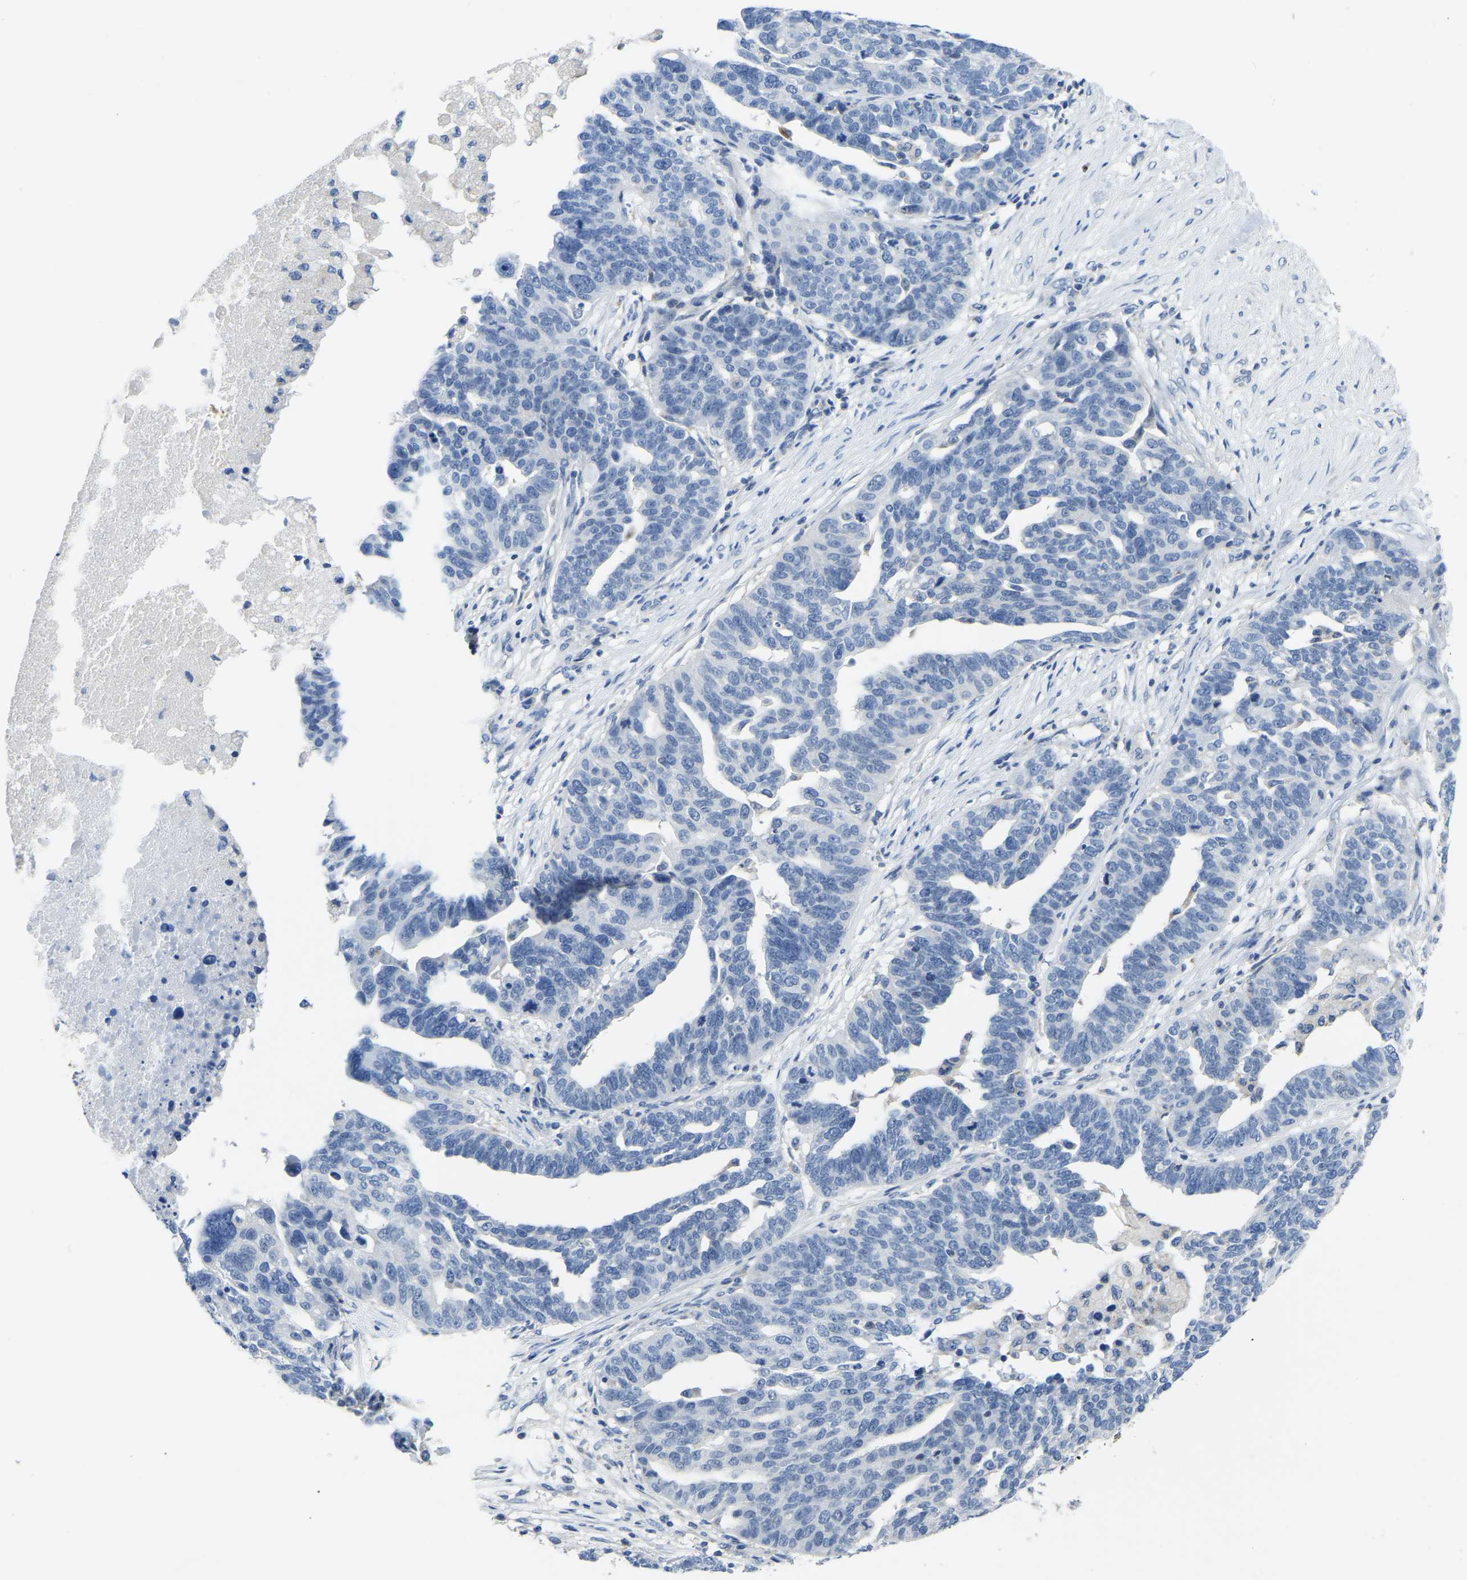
{"staining": {"intensity": "negative", "quantity": "none", "location": "none"}, "tissue": "ovarian cancer", "cell_type": "Tumor cells", "image_type": "cancer", "snomed": [{"axis": "morphology", "description": "Cystadenocarcinoma, serous, NOS"}, {"axis": "topography", "description": "Ovary"}], "caption": "The immunohistochemistry histopathology image has no significant staining in tumor cells of serous cystadenocarcinoma (ovarian) tissue. (Stains: DAB (3,3'-diaminobenzidine) IHC with hematoxylin counter stain, Microscopy: brightfield microscopy at high magnification).", "gene": "ETFA", "patient": {"sex": "female", "age": 59}}